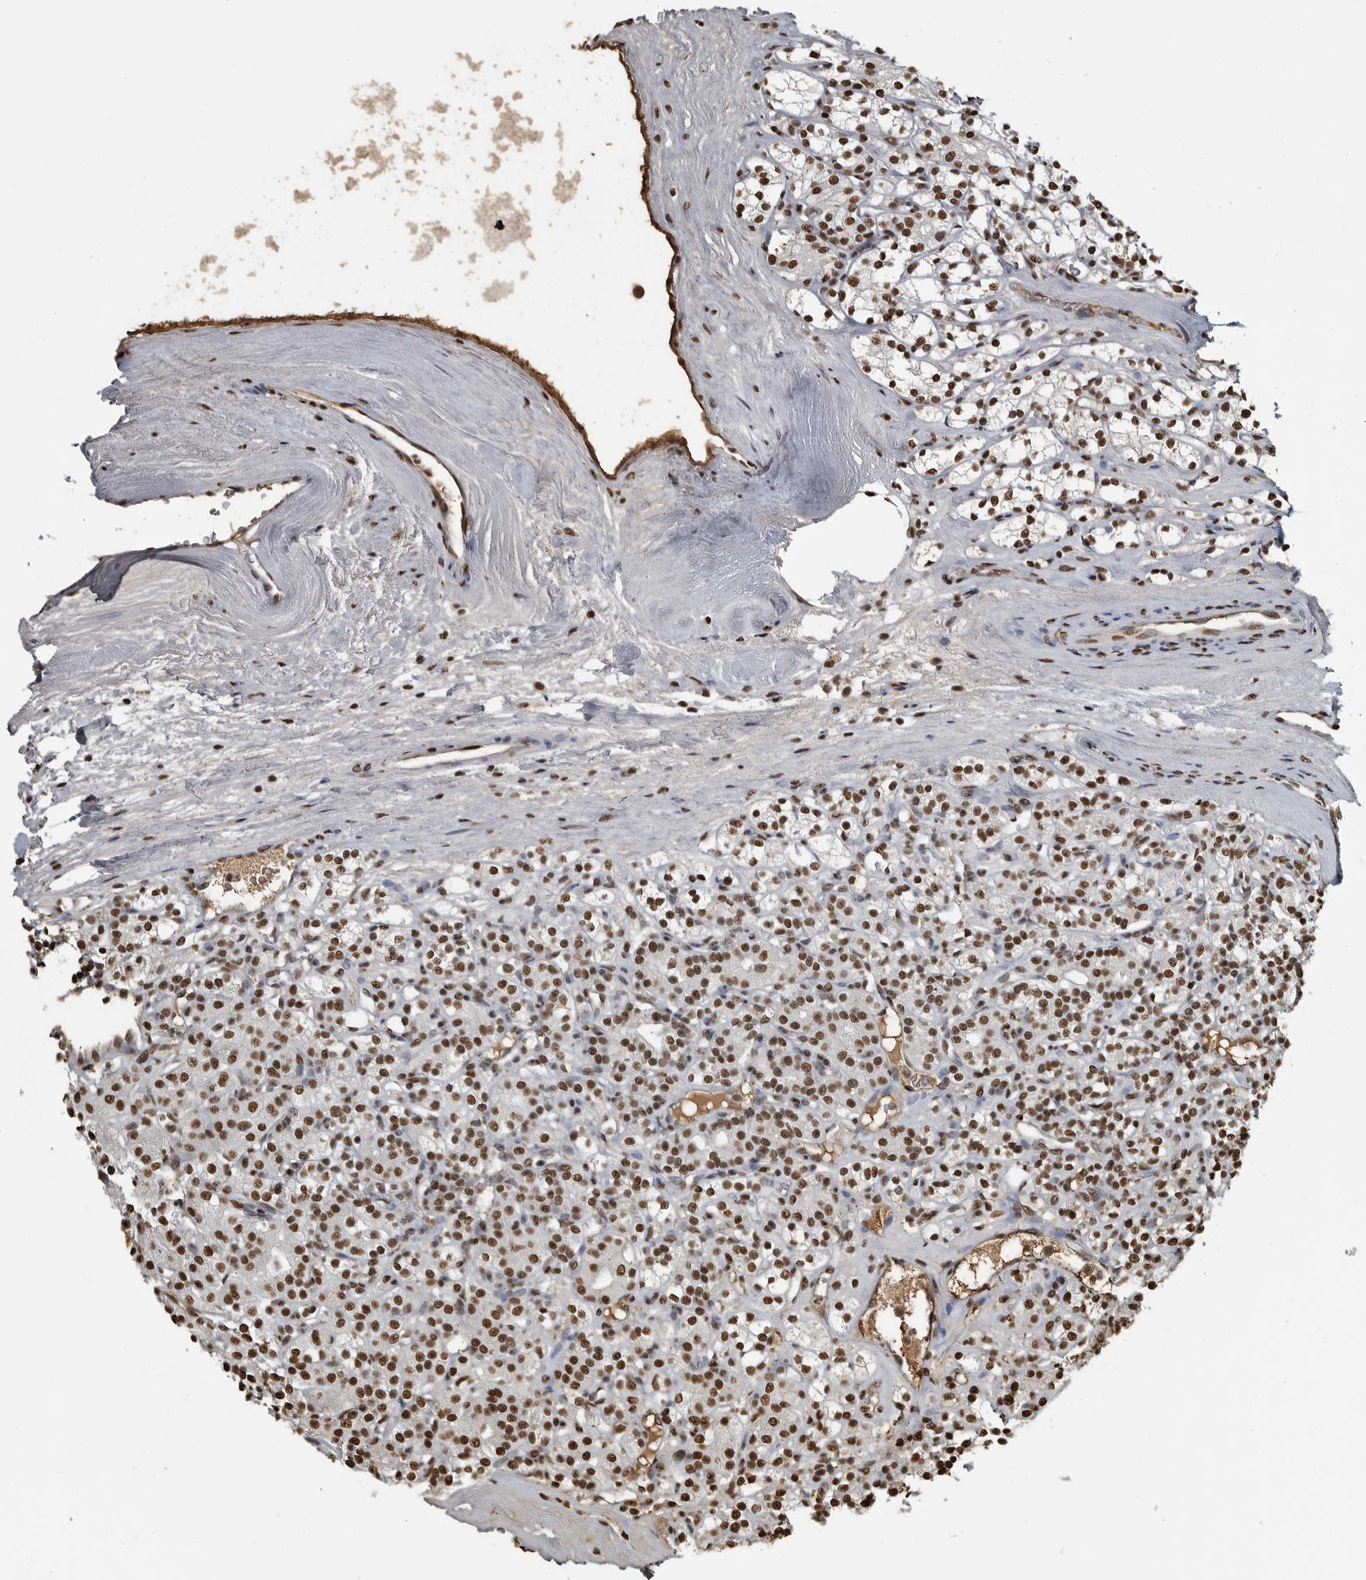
{"staining": {"intensity": "strong", "quantity": ">75%", "location": "nuclear"}, "tissue": "renal cancer", "cell_type": "Tumor cells", "image_type": "cancer", "snomed": [{"axis": "morphology", "description": "Adenocarcinoma, NOS"}, {"axis": "topography", "description": "Kidney"}], "caption": "Immunohistochemistry (IHC) staining of adenocarcinoma (renal), which demonstrates high levels of strong nuclear positivity in approximately >75% of tumor cells indicating strong nuclear protein expression. The staining was performed using DAB (brown) for protein detection and nuclei were counterstained in hematoxylin (blue).", "gene": "TGS1", "patient": {"sex": "male", "age": 77}}